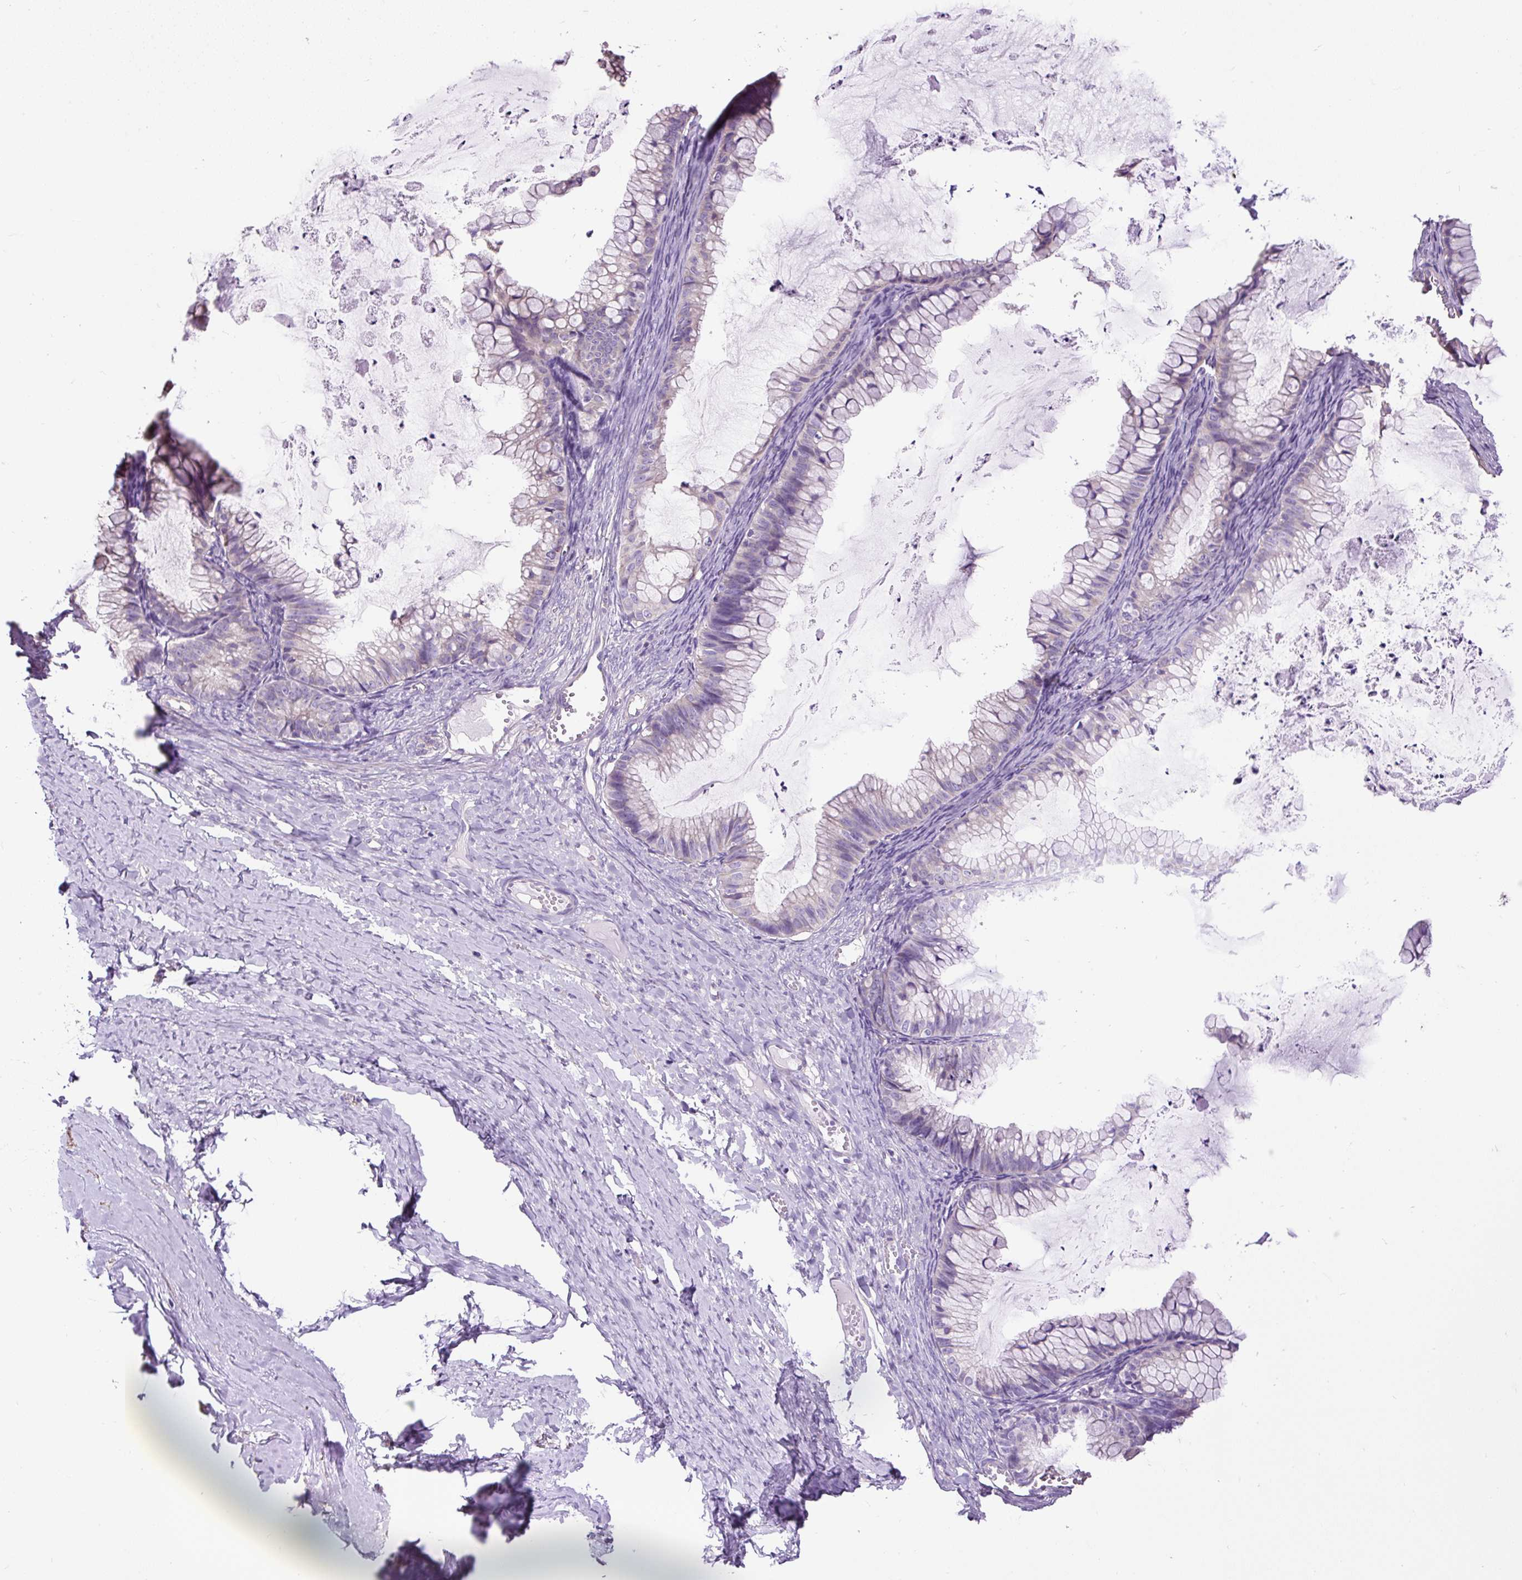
{"staining": {"intensity": "negative", "quantity": "none", "location": "none"}, "tissue": "ovarian cancer", "cell_type": "Tumor cells", "image_type": "cancer", "snomed": [{"axis": "morphology", "description": "Cystadenocarcinoma, mucinous, NOS"}, {"axis": "topography", "description": "Ovary"}], "caption": "Human ovarian cancer (mucinous cystadenocarcinoma) stained for a protein using IHC exhibits no staining in tumor cells.", "gene": "PDIA2", "patient": {"sex": "female", "age": 35}}